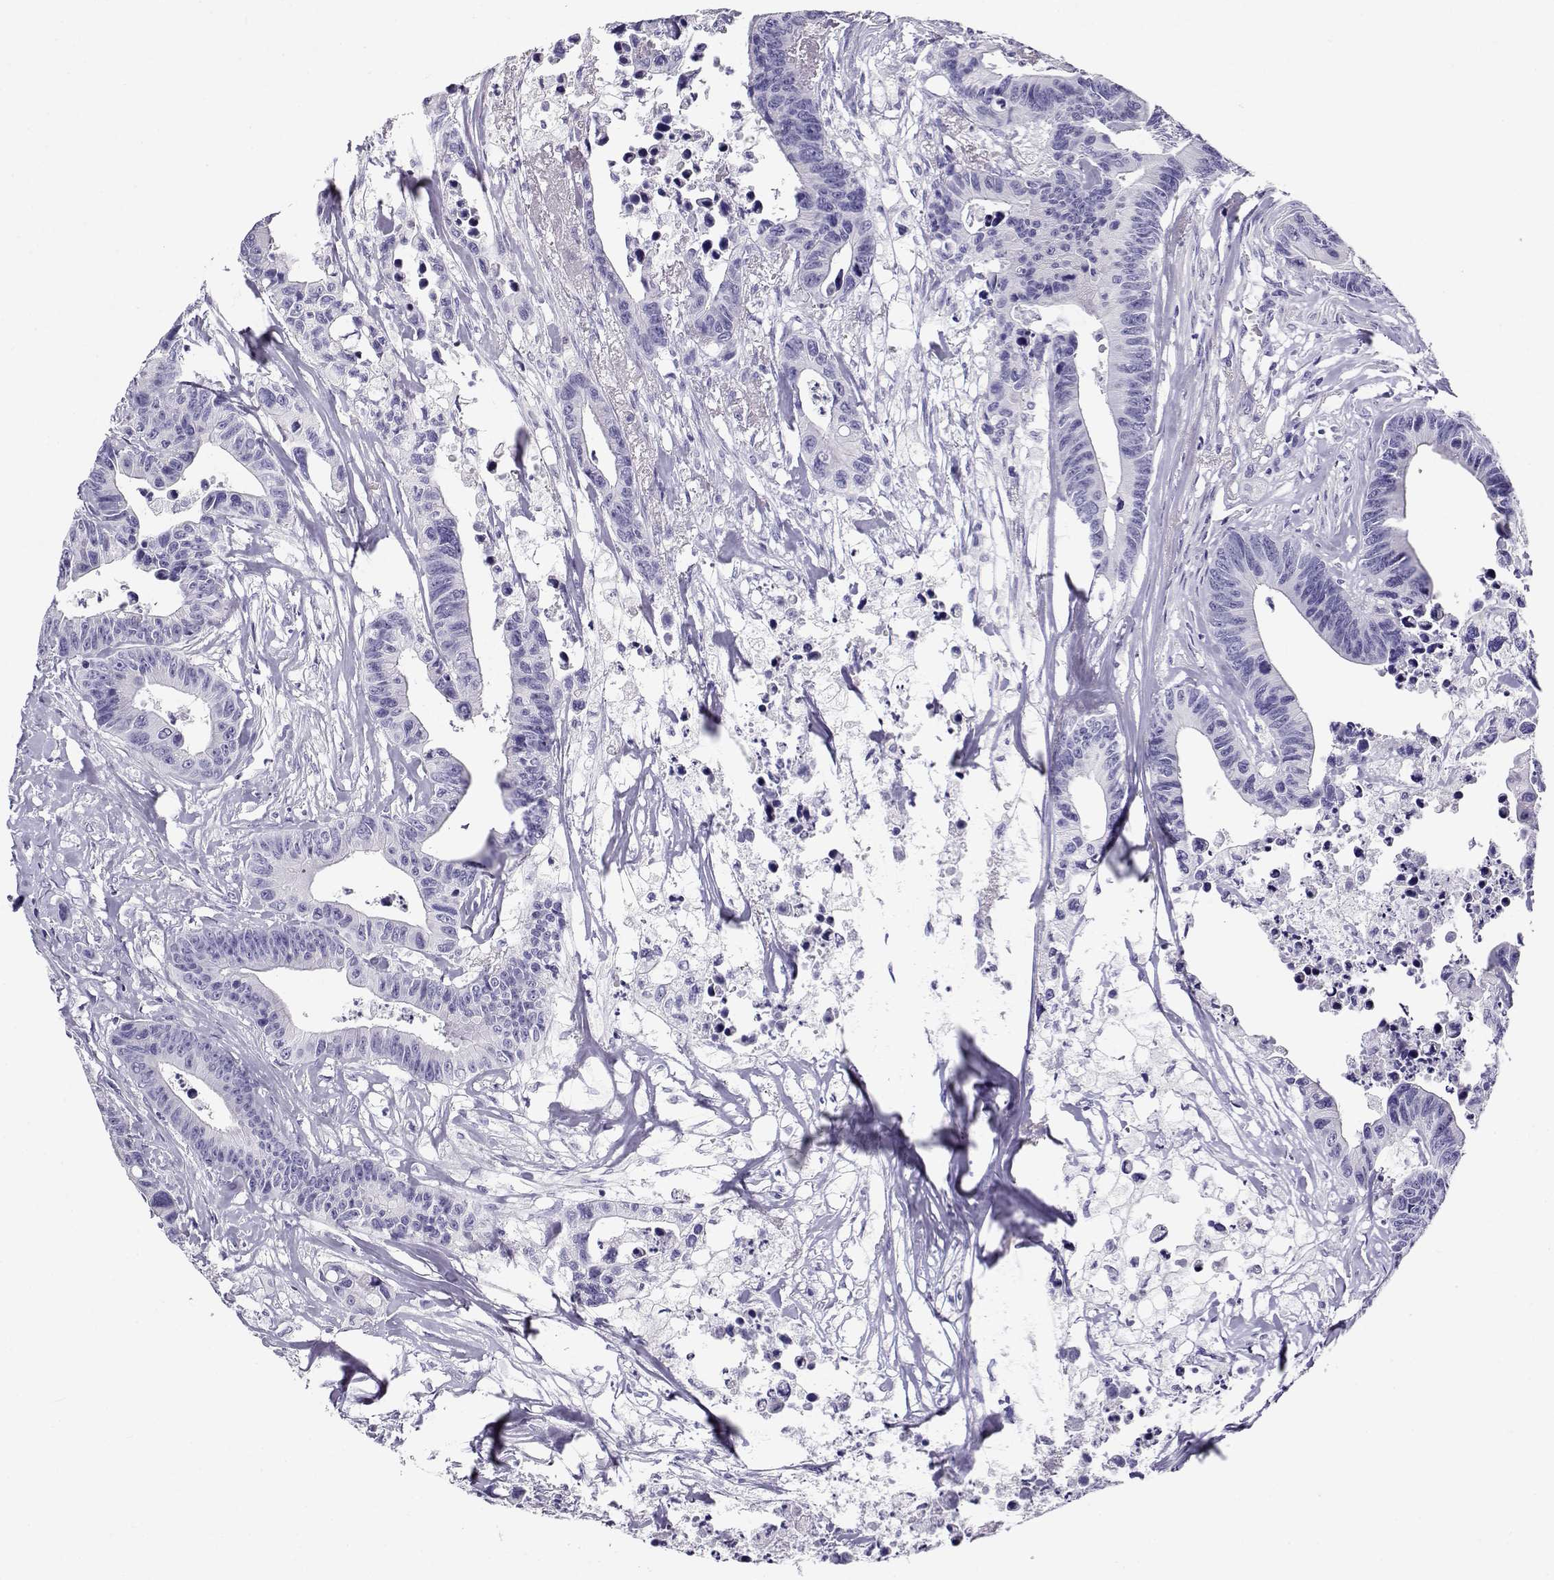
{"staining": {"intensity": "negative", "quantity": "none", "location": "none"}, "tissue": "colorectal cancer", "cell_type": "Tumor cells", "image_type": "cancer", "snomed": [{"axis": "morphology", "description": "Adenocarcinoma, NOS"}, {"axis": "topography", "description": "Colon"}], "caption": "DAB (3,3'-diaminobenzidine) immunohistochemical staining of human colorectal cancer reveals no significant expression in tumor cells.", "gene": "CABS1", "patient": {"sex": "female", "age": 87}}